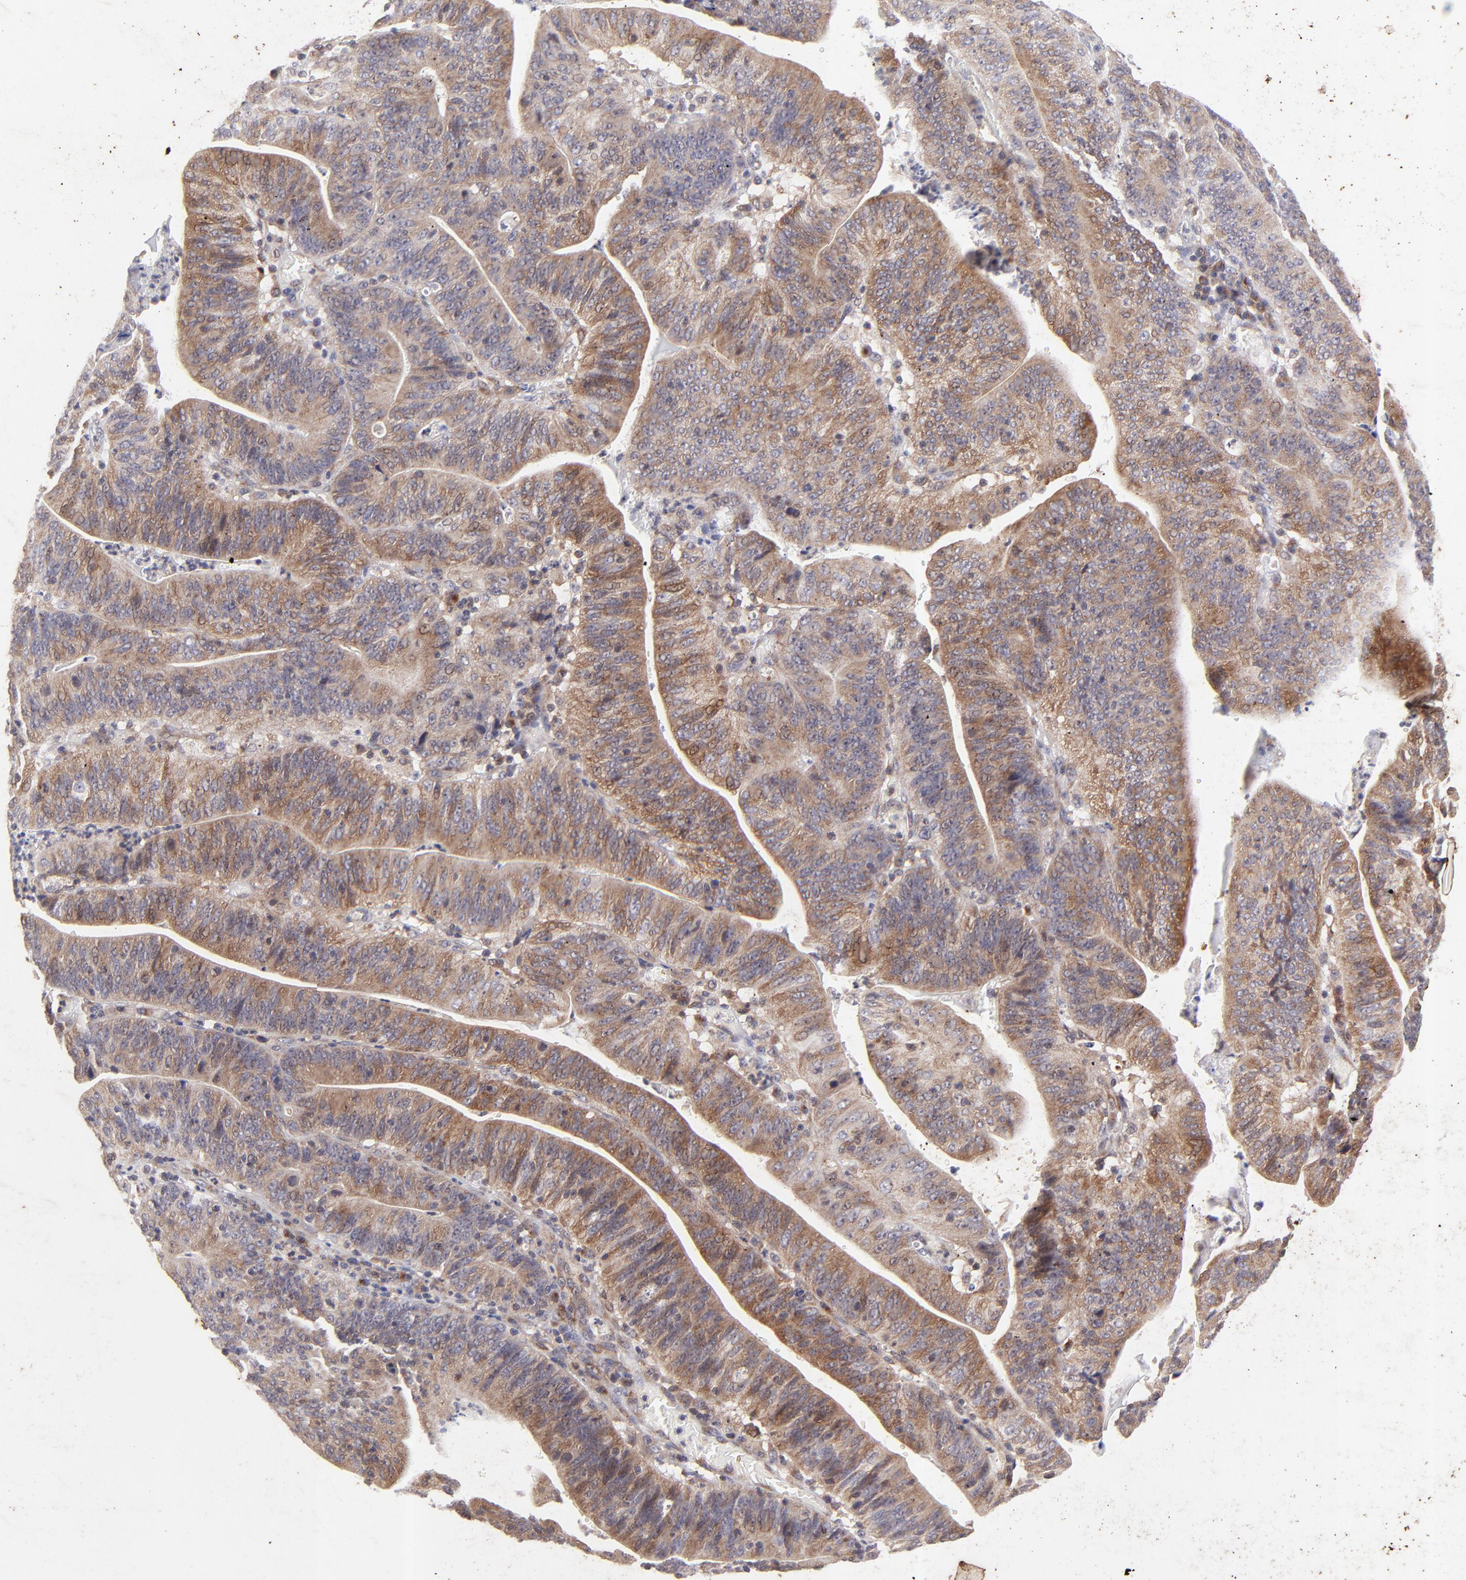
{"staining": {"intensity": "moderate", "quantity": ">75%", "location": "nuclear"}, "tissue": "stomach cancer", "cell_type": "Tumor cells", "image_type": "cancer", "snomed": [{"axis": "morphology", "description": "Adenocarcinoma, NOS"}, {"axis": "topography", "description": "Stomach, lower"}], "caption": "A histopathology image showing moderate nuclear staining in about >75% of tumor cells in adenocarcinoma (stomach), as visualized by brown immunohistochemical staining.", "gene": "TNRC6B", "patient": {"sex": "female", "age": 86}}